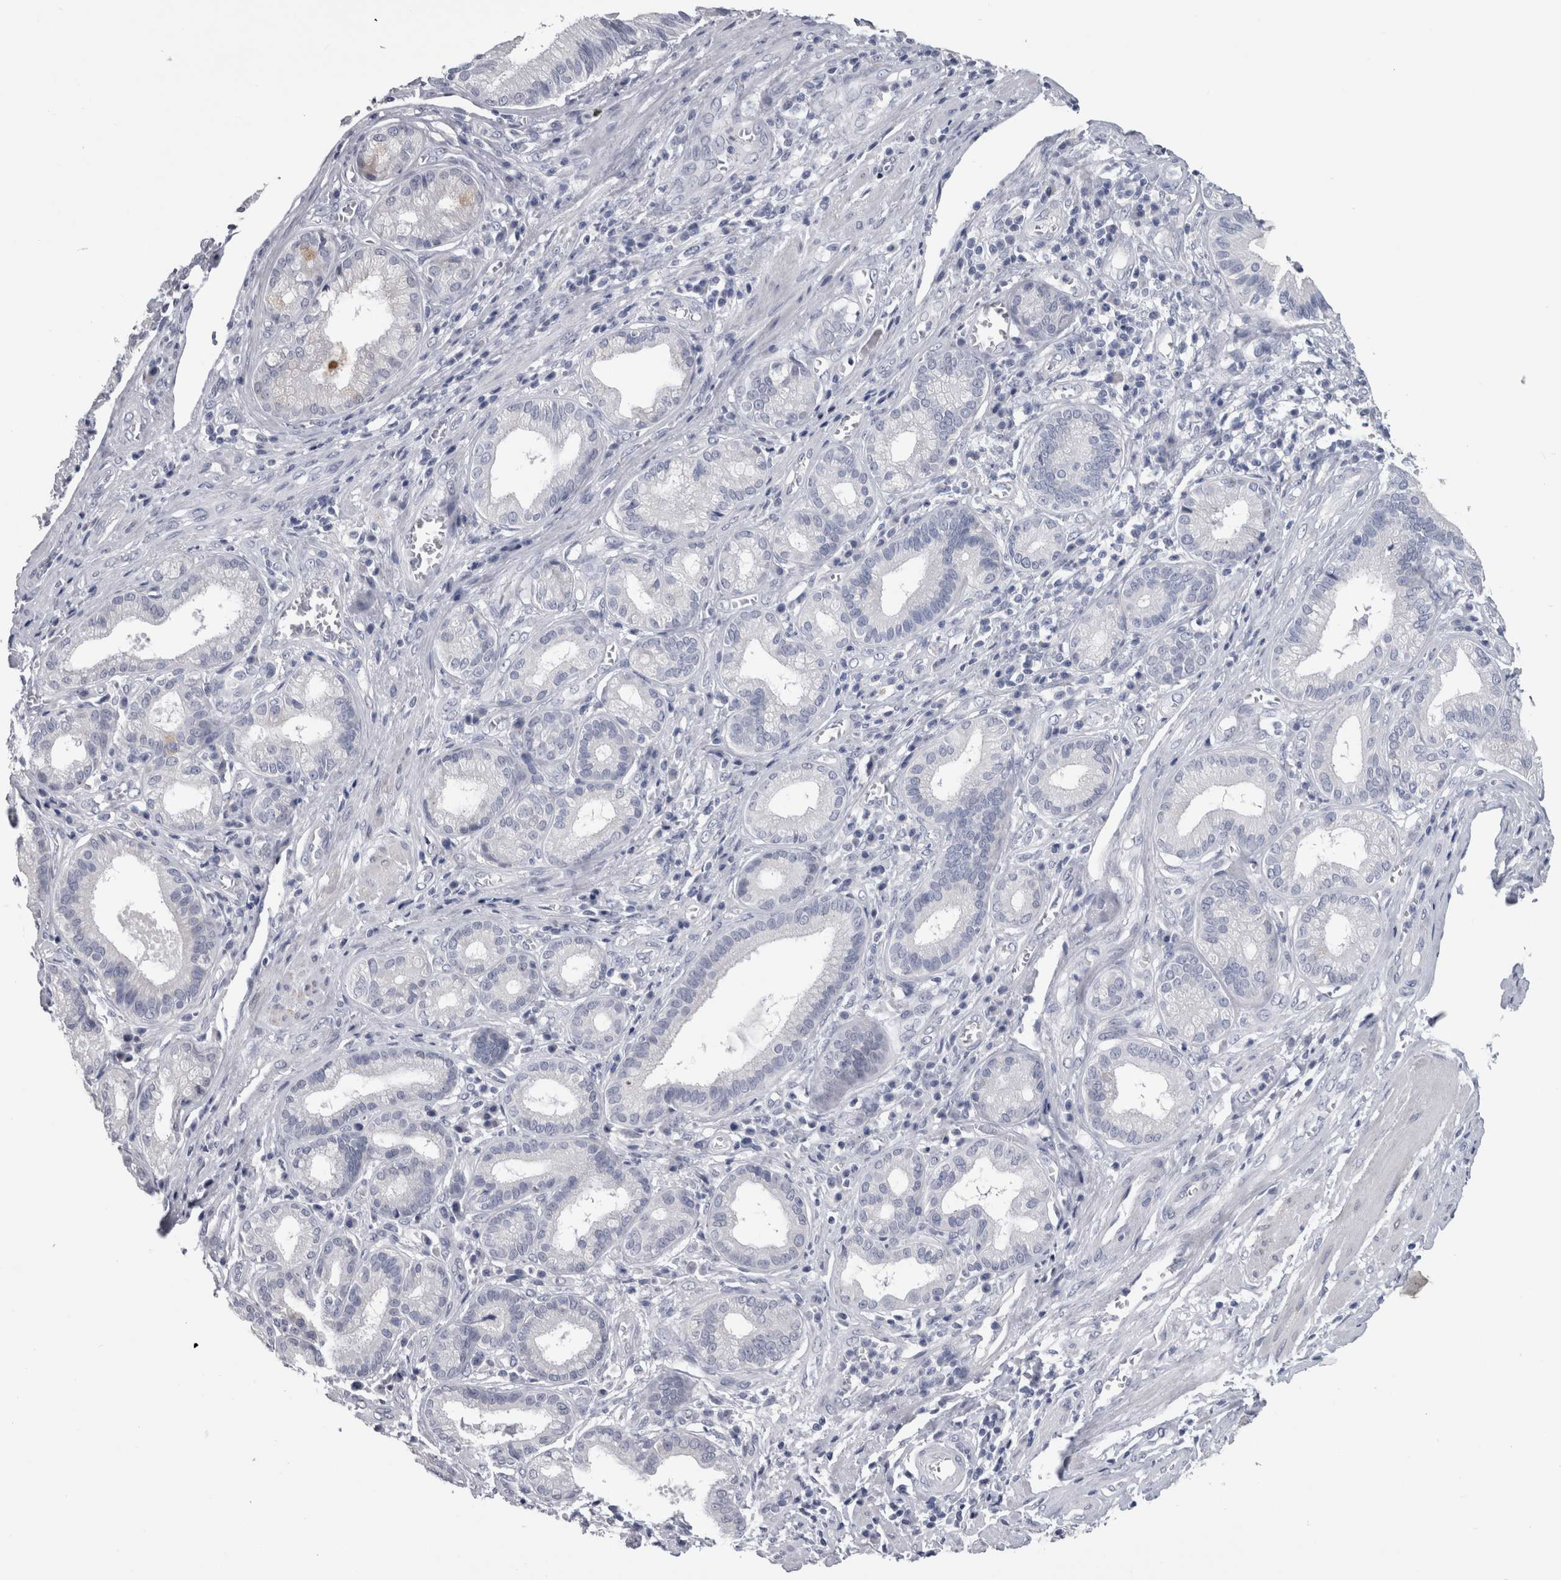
{"staining": {"intensity": "negative", "quantity": "none", "location": "none"}, "tissue": "pancreatic cancer", "cell_type": "Tumor cells", "image_type": "cancer", "snomed": [{"axis": "morphology", "description": "Adenocarcinoma, NOS"}, {"axis": "topography", "description": "Pancreas"}], "caption": "A histopathology image of human adenocarcinoma (pancreatic) is negative for staining in tumor cells.", "gene": "MSMB", "patient": {"sex": "female", "age": 75}}